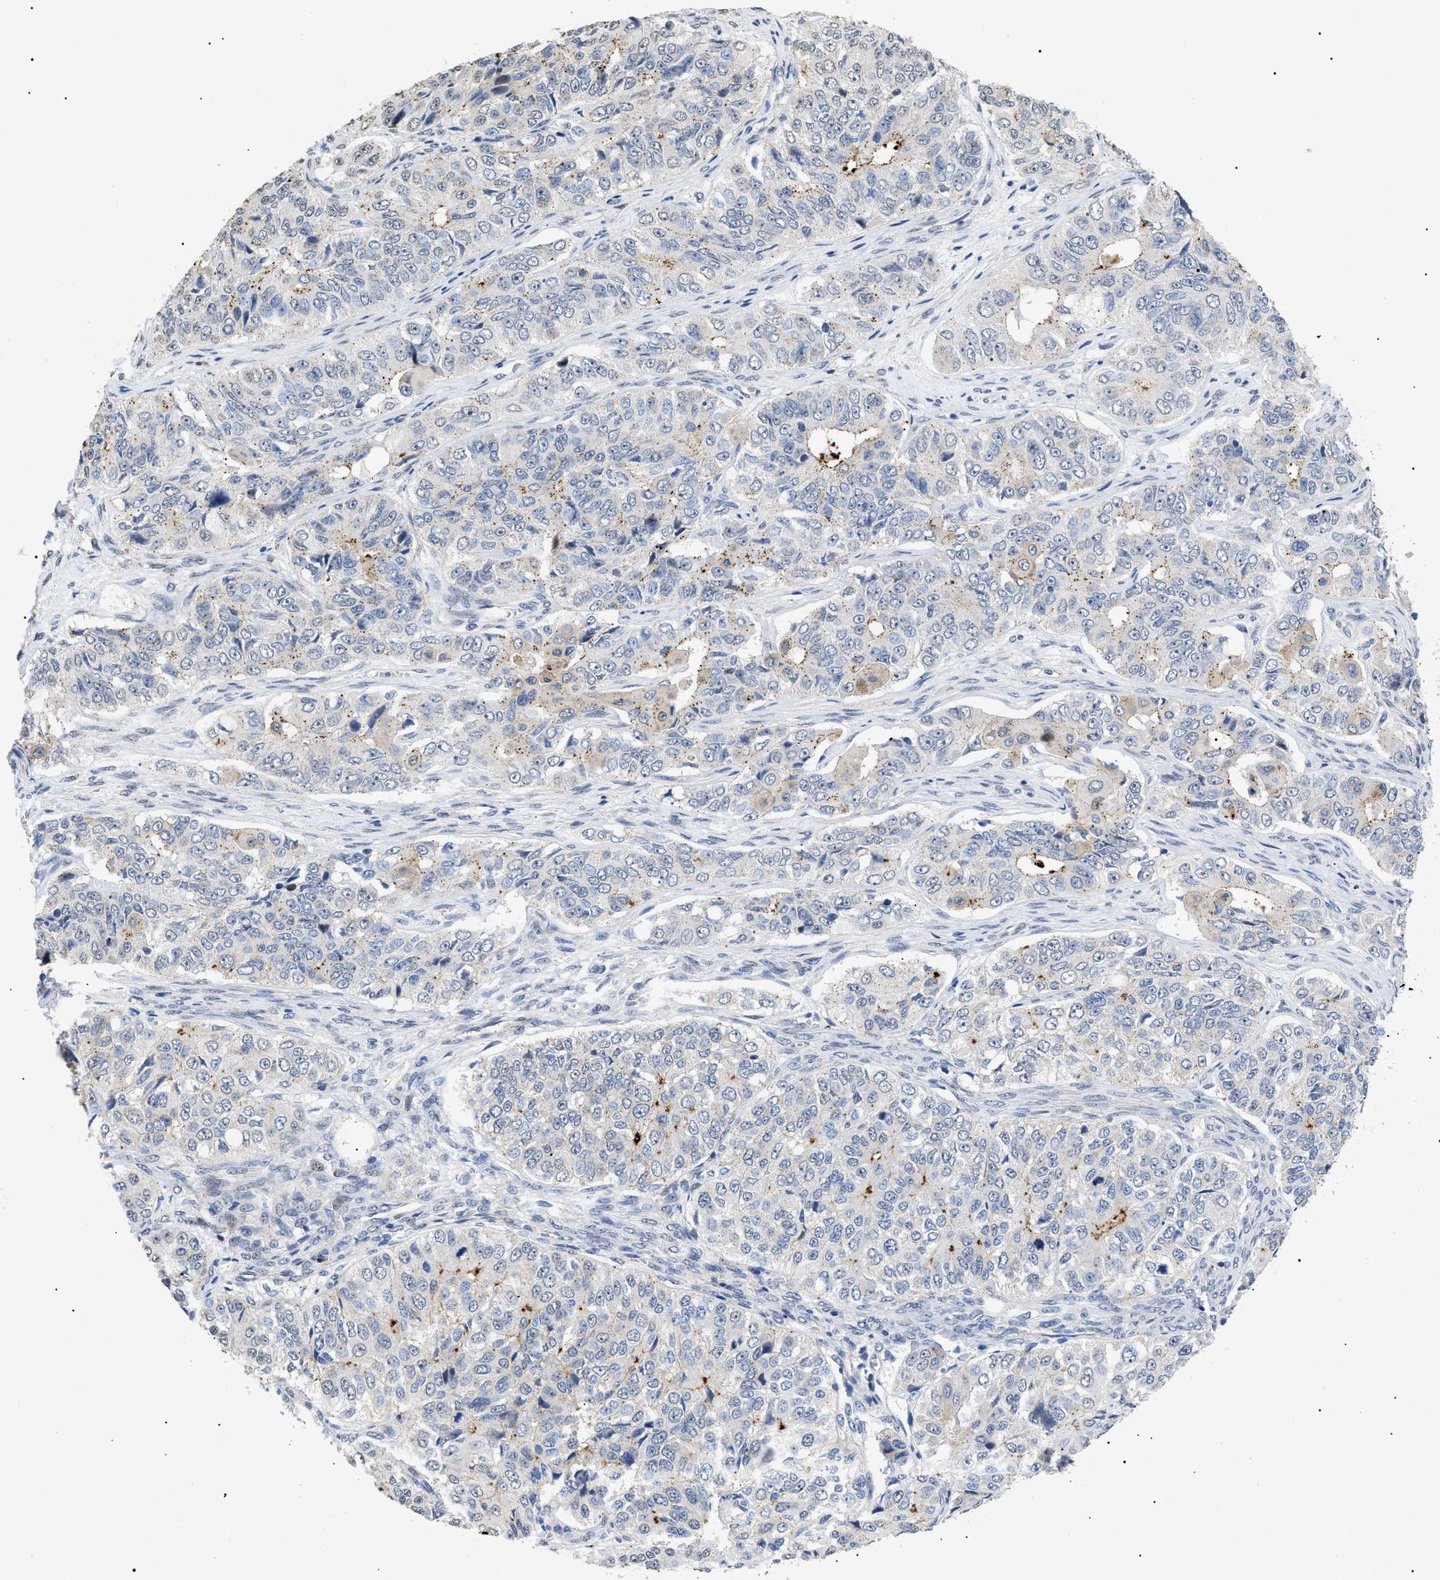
{"staining": {"intensity": "negative", "quantity": "none", "location": "none"}, "tissue": "ovarian cancer", "cell_type": "Tumor cells", "image_type": "cancer", "snomed": [{"axis": "morphology", "description": "Carcinoma, endometroid"}, {"axis": "topography", "description": "Ovary"}], "caption": "A high-resolution photomicrograph shows IHC staining of endometroid carcinoma (ovarian), which displays no significant staining in tumor cells.", "gene": "SFXN5", "patient": {"sex": "female", "age": 51}}